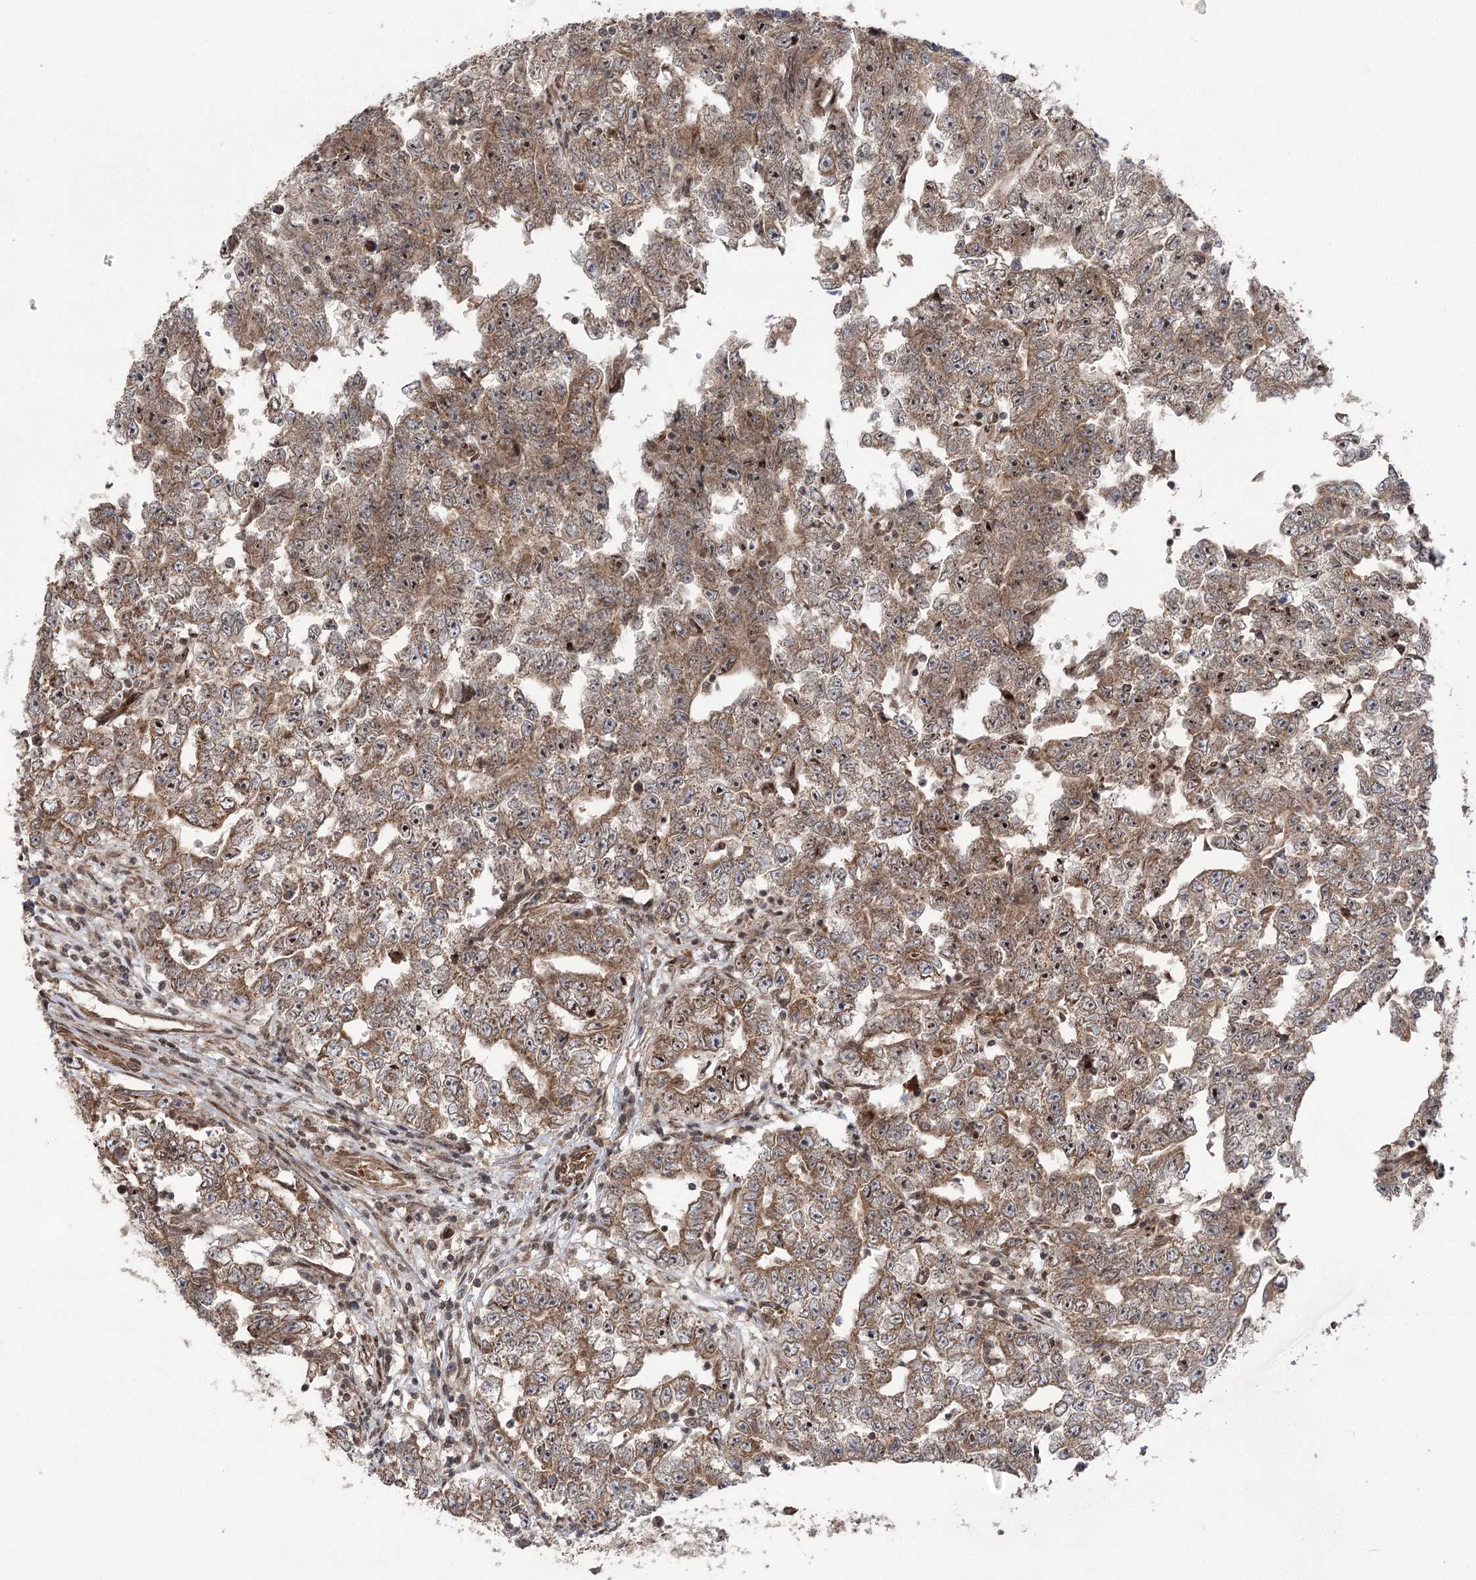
{"staining": {"intensity": "moderate", "quantity": ">75%", "location": "cytoplasmic/membranous"}, "tissue": "testis cancer", "cell_type": "Tumor cells", "image_type": "cancer", "snomed": [{"axis": "morphology", "description": "Carcinoma, Embryonal, NOS"}, {"axis": "topography", "description": "Testis"}], "caption": "Protein staining by immunohistochemistry exhibits moderate cytoplasmic/membranous staining in about >75% of tumor cells in embryonal carcinoma (testis).", "gene": "TENM2", "patient": {"sex": "male", "age": 25}}